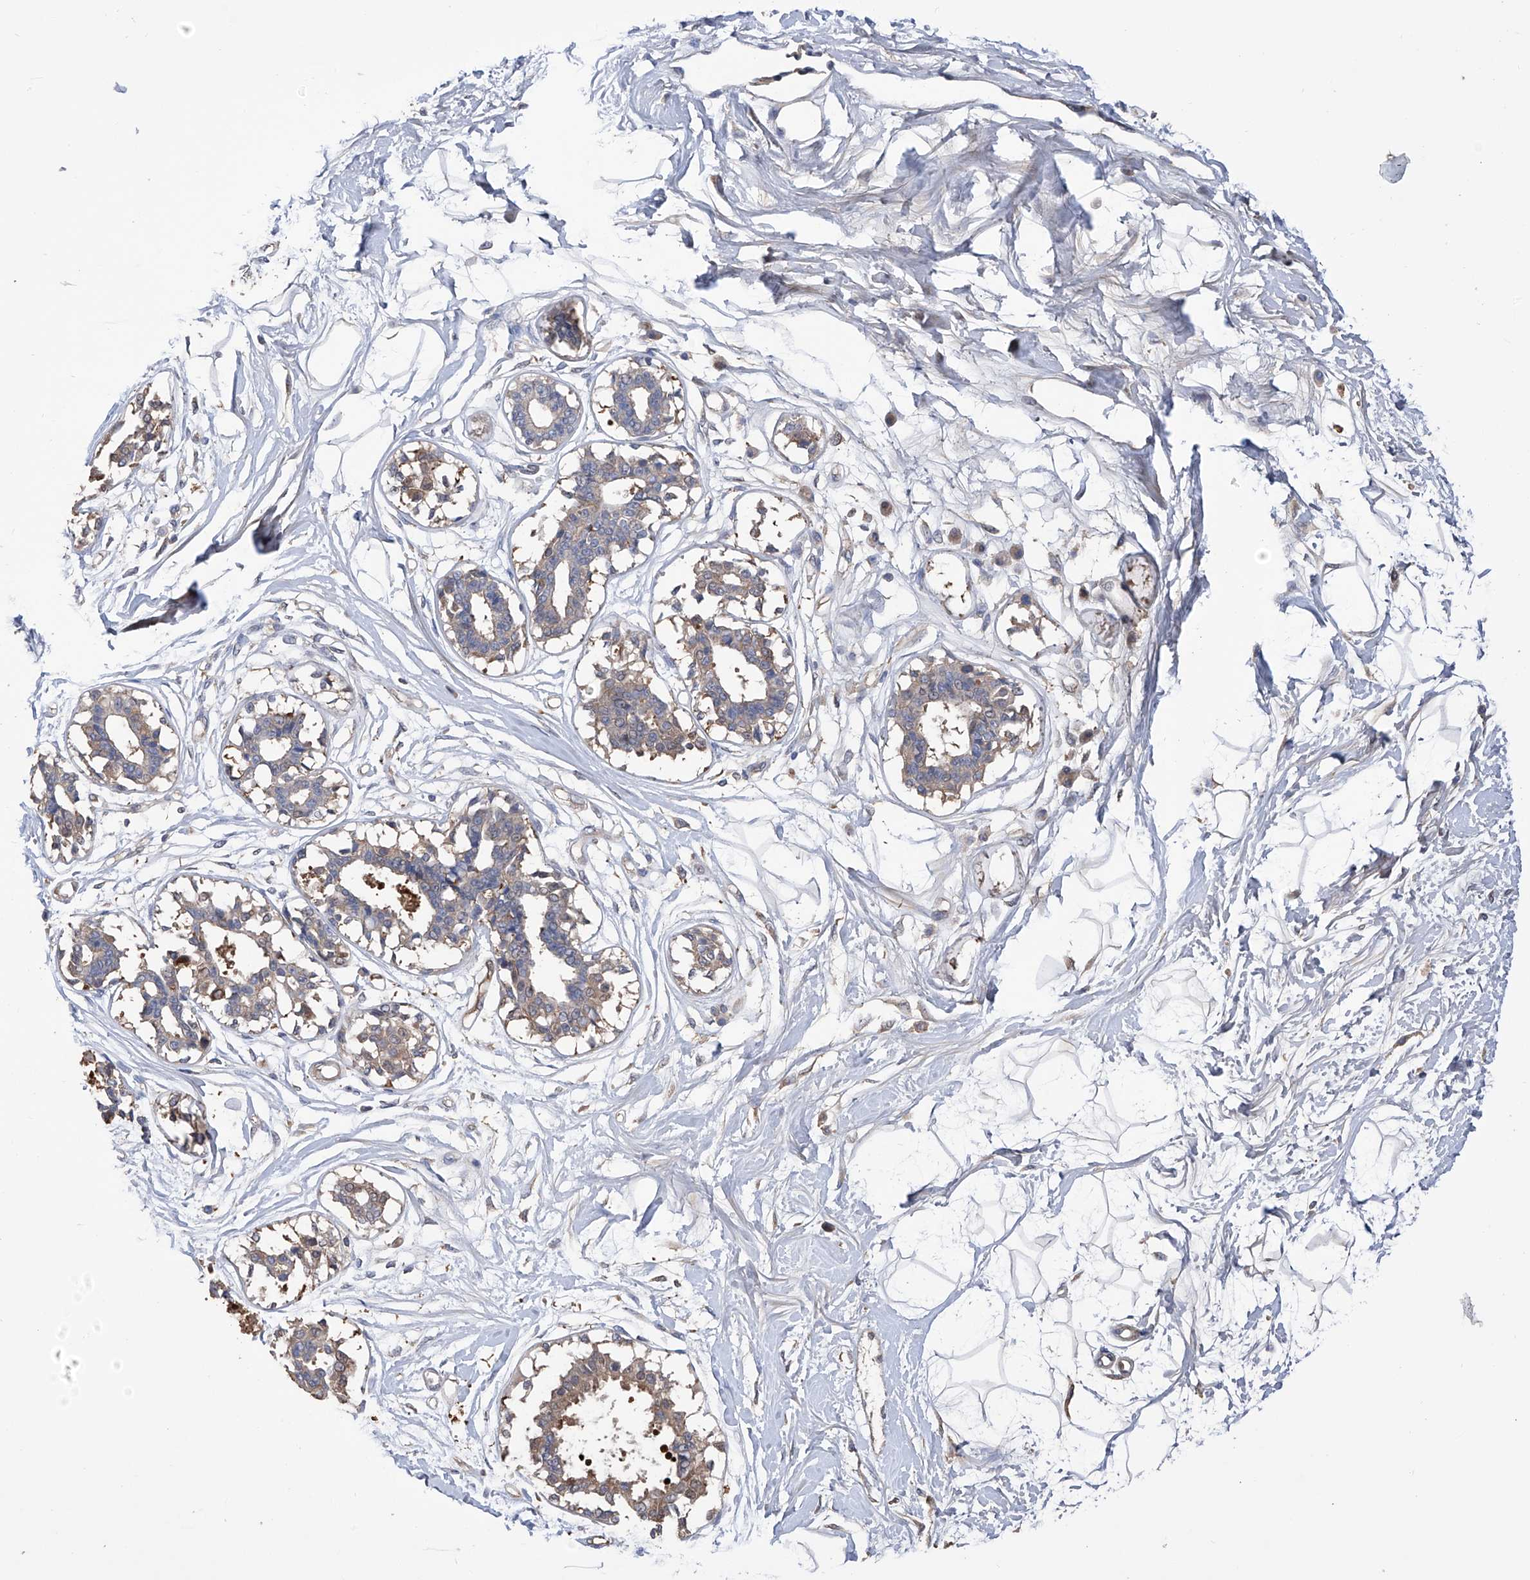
{"staining": {"intensity": "moderate", "quantity": "<25%", "location": "cytoplasmic/membranous"}, "tissue": "breast", "cell_type": "Adipocytes", "image_type": "normal", "snomed": [{"axis": "morphology", "description": "Normal tissue, NOS"}, {"axis": "topography", "description": "Breast"}], "caption": "An immunohistochemistry (IHC) photomicrograph of unremarkable tissue is shown. Protein staining in brown labels moderate cytoplasmic/membranous positivity in breast within adipocytes. (DAB (3,3'-diaminobenzidine) IHC, brown staining for protein, blue staining for nuclei).", "gene": "NUDT17", "patient": {"sex": "female", "age": 45}}